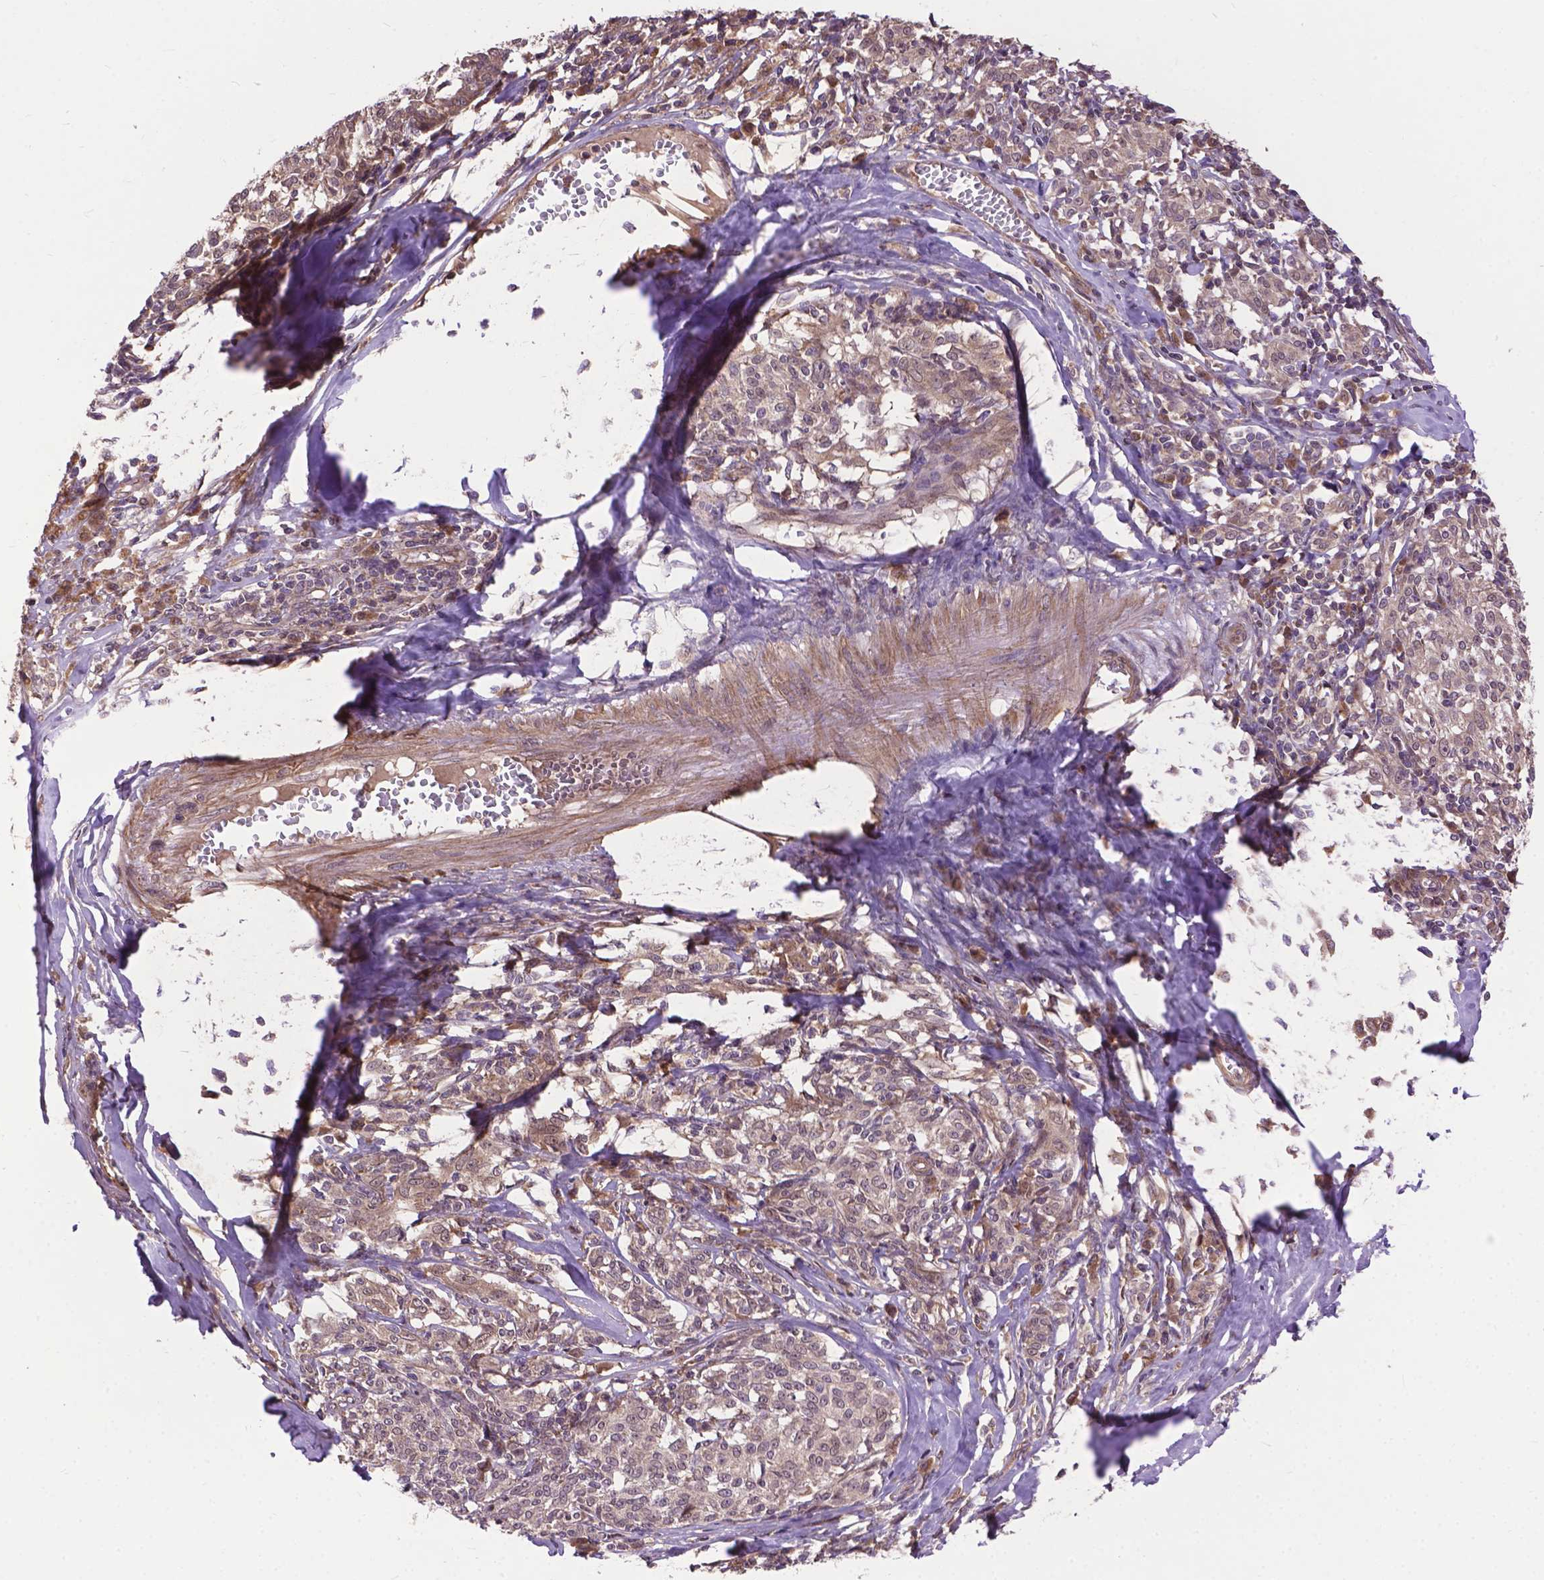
{"staining": {"intensity": "weak", "quantity": ">75%", "location": "cytoplasmic/membranous"}, "tissue": "melanoma", "cell_type": "Tumor cells", "image_type": "cancer", "snomed": [{"axis": "morphology", "description": "Malignant melanoma, NOS"}, {"axis": "topography", "description": "Skin"}], "caption": "This is a histology image of immunohistochemistry (IHC) staining of melanoma, which shows weak staining in the cytoplasmic/membranous of tumor cells.", "gene": "ZNF616", "patient": {"sex": "female", "age": 72}}